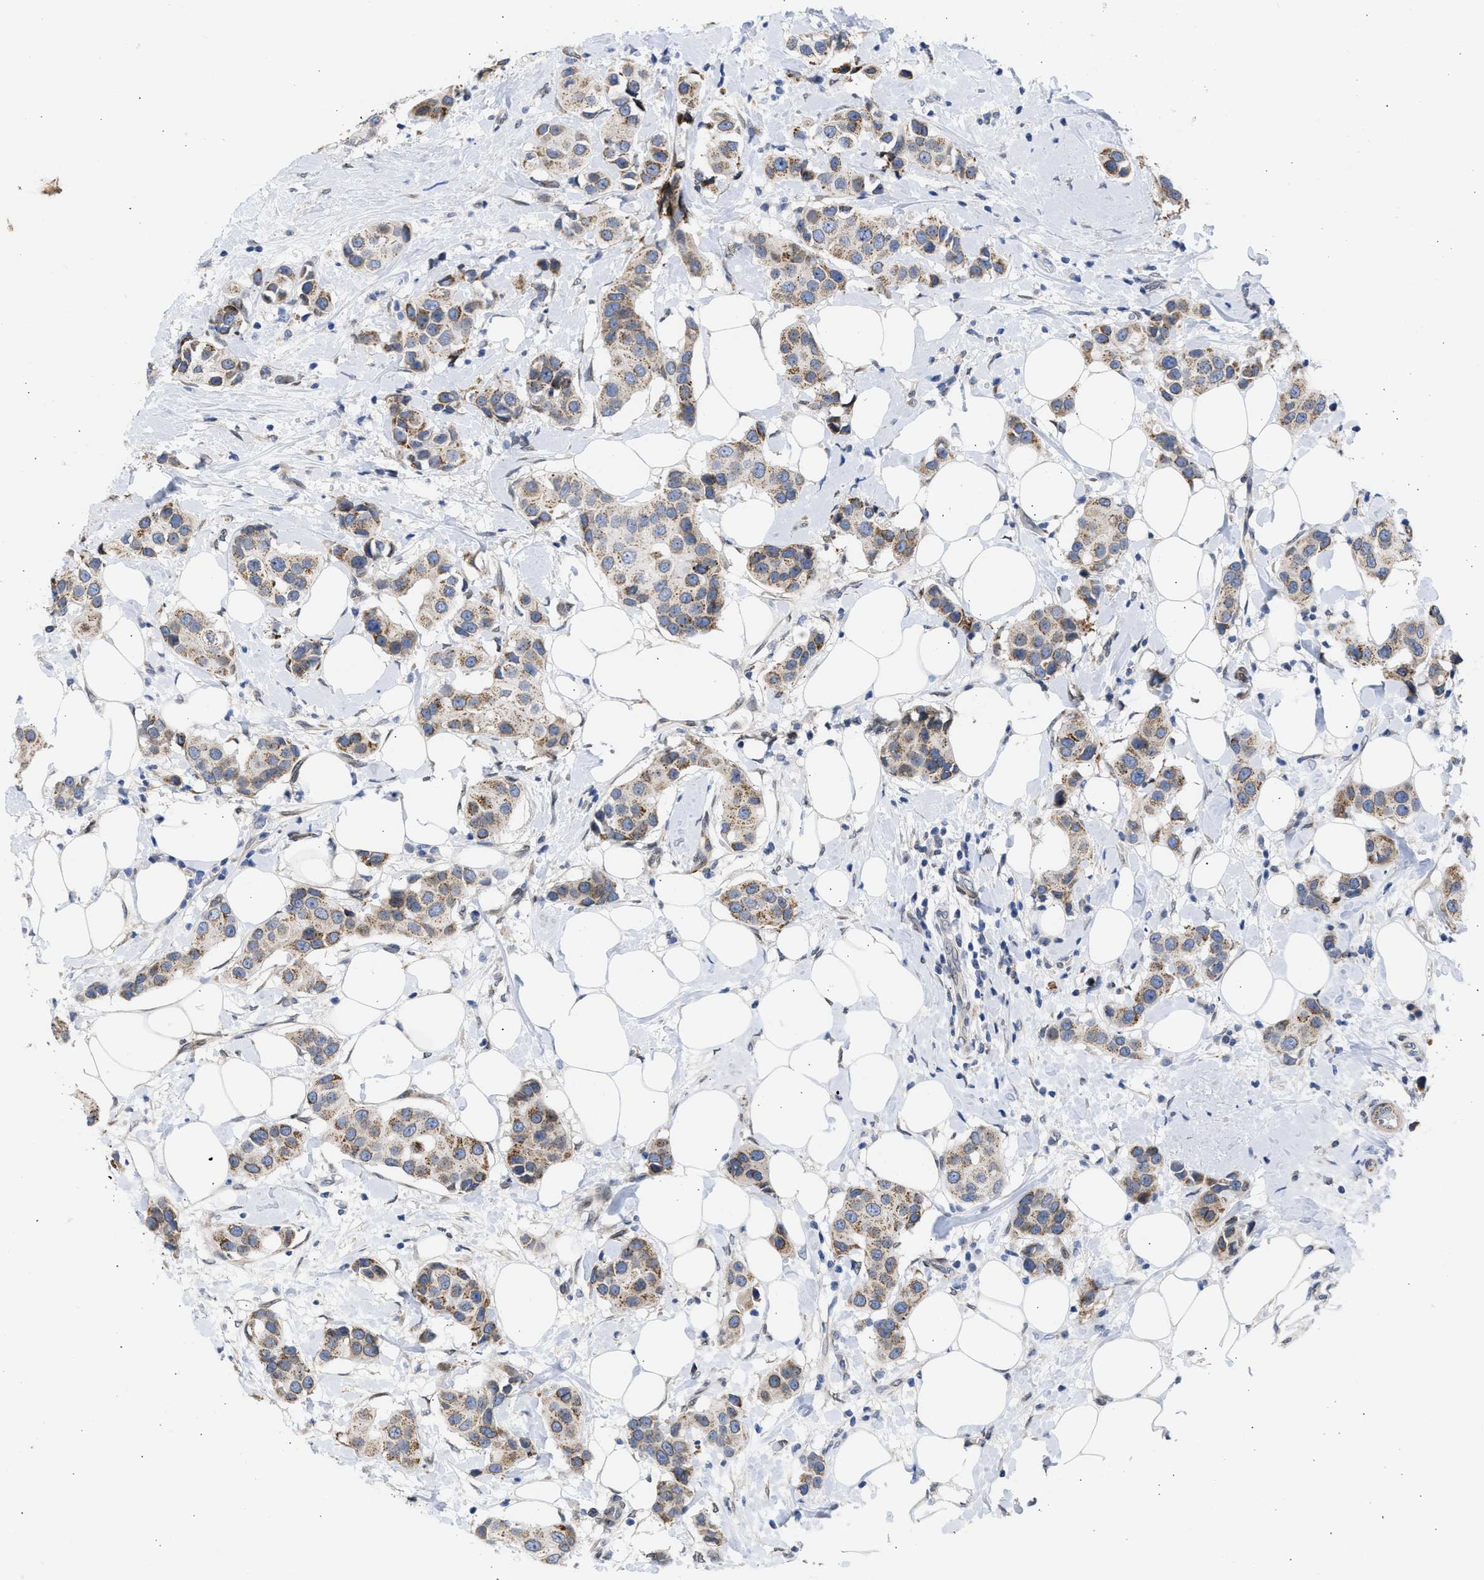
{"staining": {"intensity": "moderate", "quantity": ">75%", "location": "cytoplasmic/membranous"}, "tissue": "breast cancer", "cell_type": "Tumor cells", "image_type": "cancer", "snomed": [{"axis": "morphology", "description": "Normal tissue, NOS"}, {"axis": "morphology", "description": "Duct carcinoma"}, {"axis": "topography", "description": "Breast"}], "caption": "Protein analysis of invasive ductal carcinoma (breast) tissue shows moderate cytoplasmic/membranous expression in about >75% of tumor cells. The staining is performed using DAB brown chromogen to label protein expression. The nuclei are counter-stained blue using hematoxylin.", "gene": "NUP35", "patient": {"sex": "female", "age": 39}}